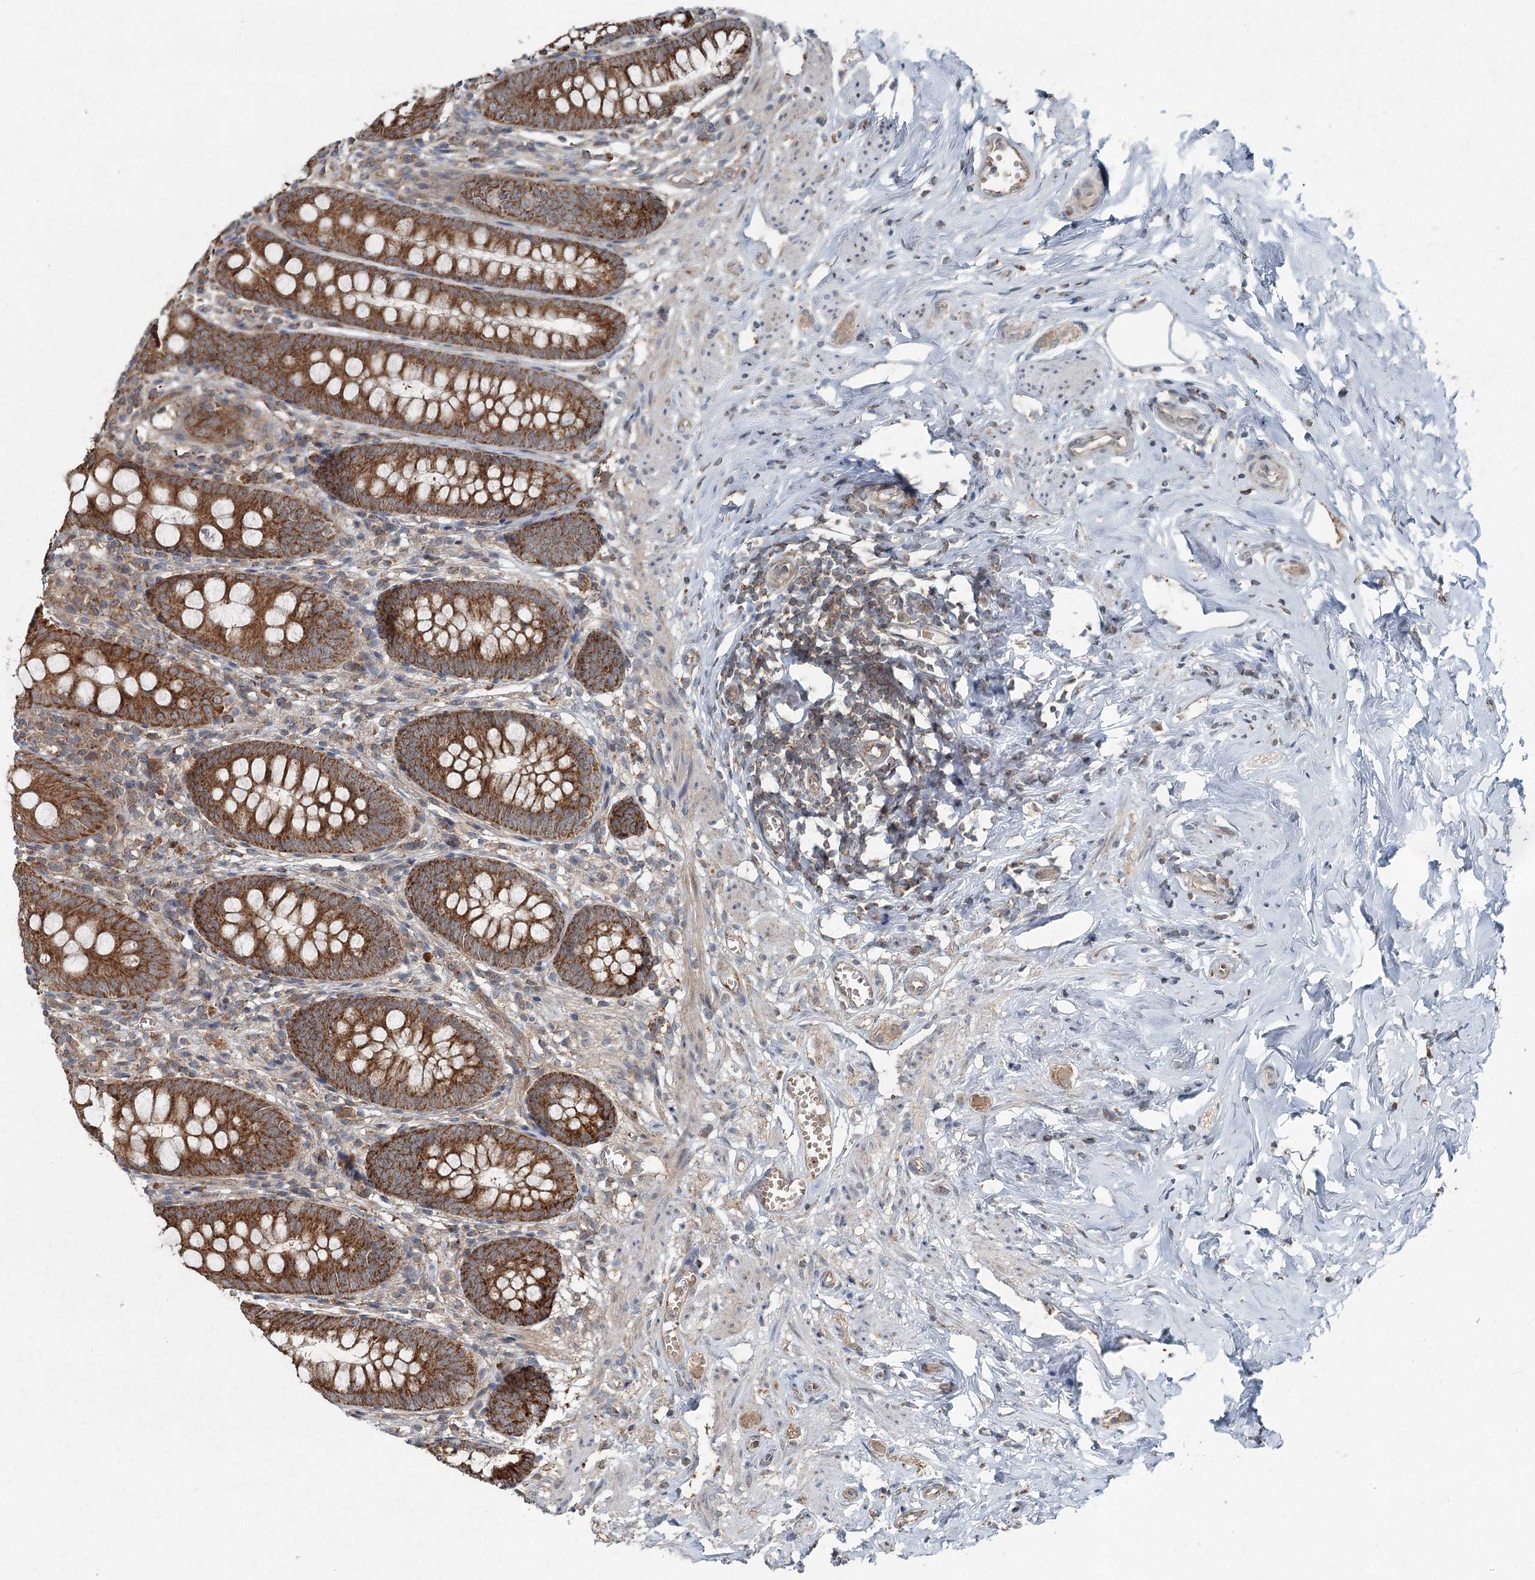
{"staining": {"intensity": "strong", "quantity": ">75%", "location": "cytoplasmic/membranous"}, "tissue": "appendix", "cell_type": "Glandular cells", "image_type": "normal", "snomed": [{"axis": "morphology", "description": "Normal tissue, NOS"}, {"axis": "topography", "description": "Appendix"}], "caption": "A high amount of strong cytoplasmic/membranous expression is identified in approximately >75% of glandular cells in benign appendix.", "gene": "SKIC3", "patient": {"sex": "female", "age": 51}}